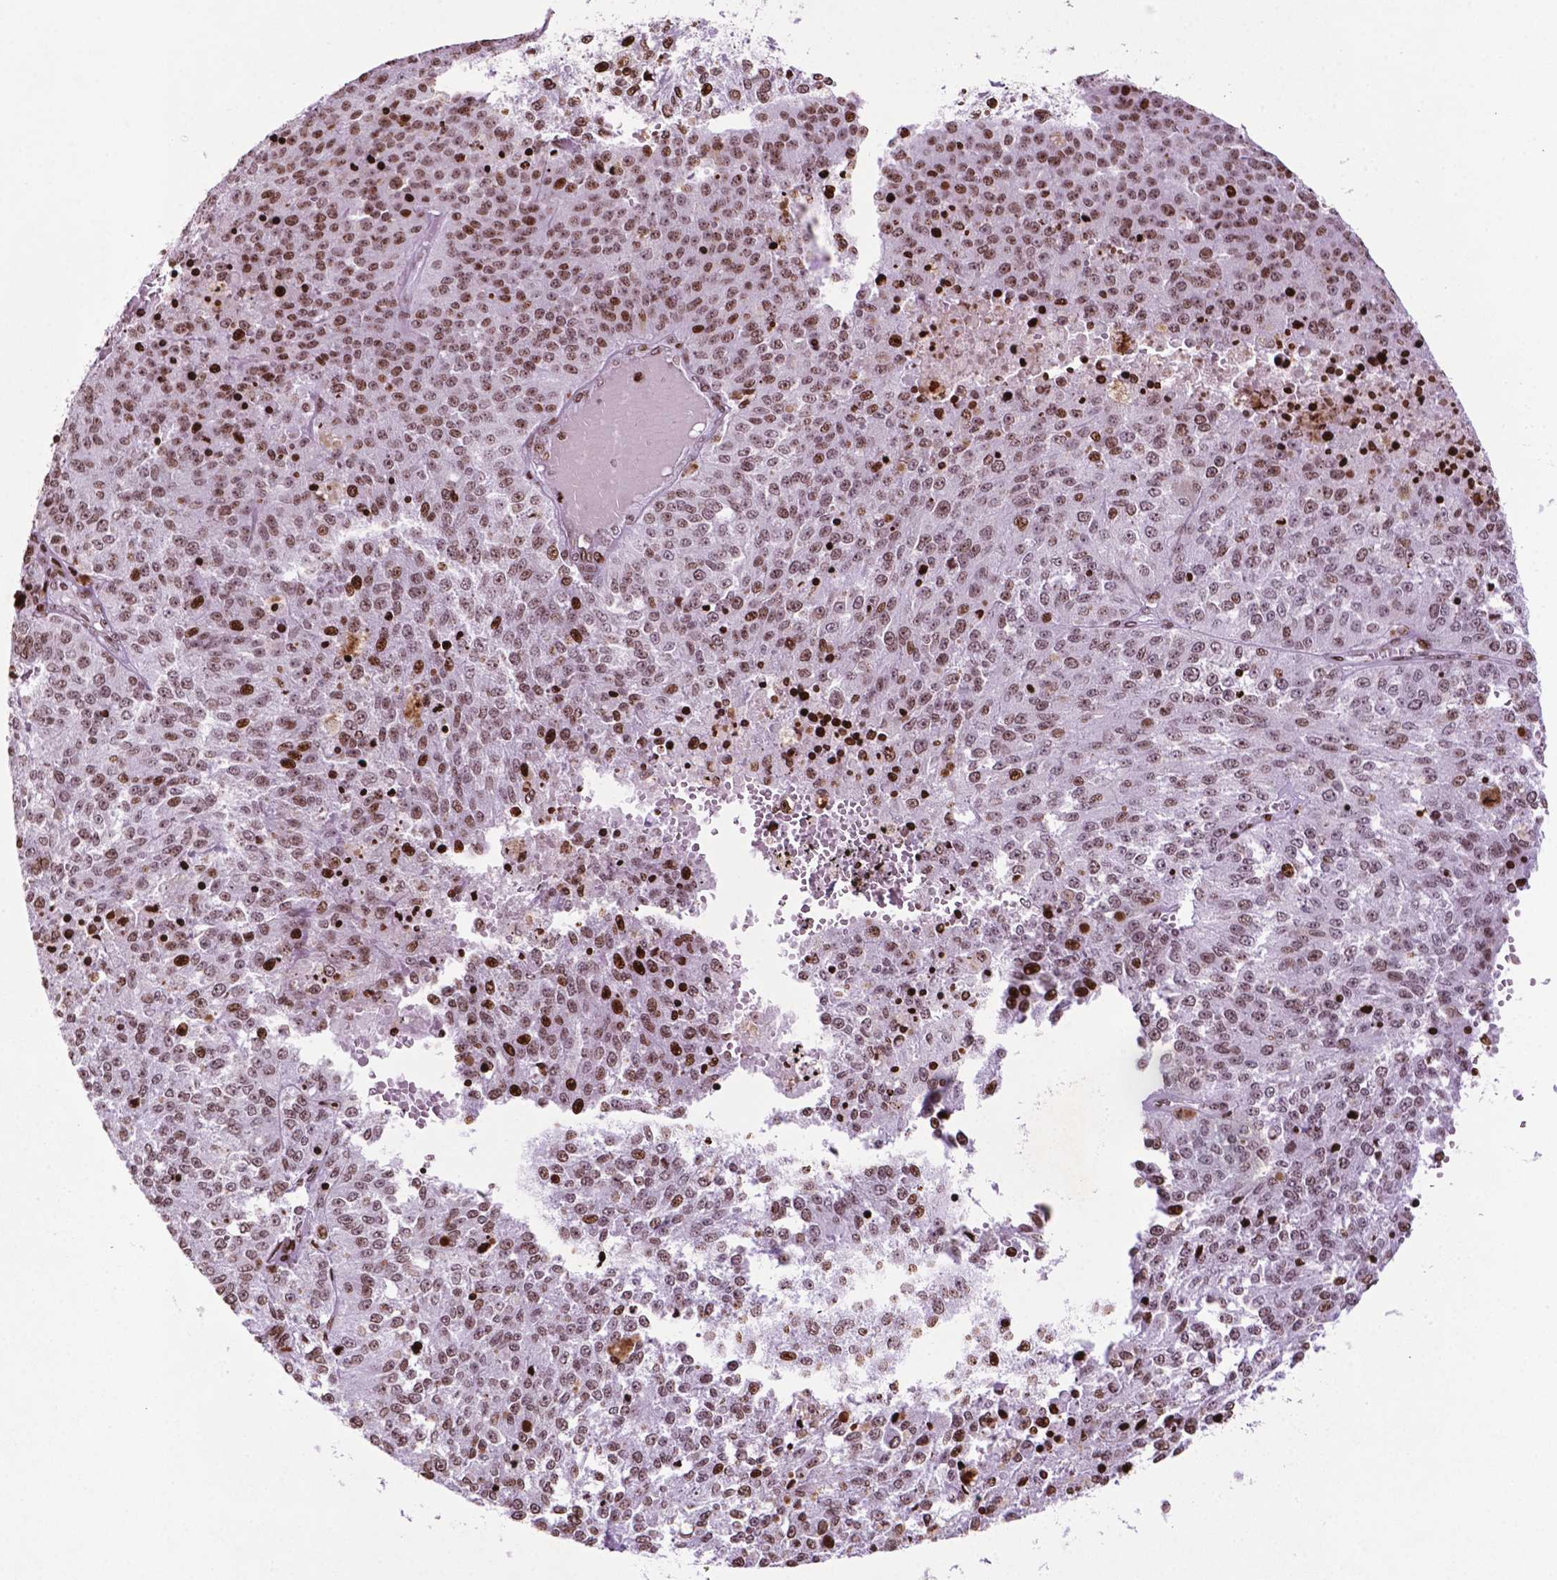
{"staining": {"intensity": "moderate", "quantity": ">75%", "location": "nuclear"}, "tissue": "melanoma", "cell_type": "Tumor cells", "image_type": "cancer", "snomed": [{"axis": "morphology", "description": "Malignant melanoma, Metastatic site"}, {"axis": "topography", "description": "Lymph node"}], "caption": "Immunohistochemical staining of melanoma demonstrates moderate nuclear protein expression in about >75% of tumor cells.", "gene": "TMEM250", "patient": {"sex": "female", "age": 64}}